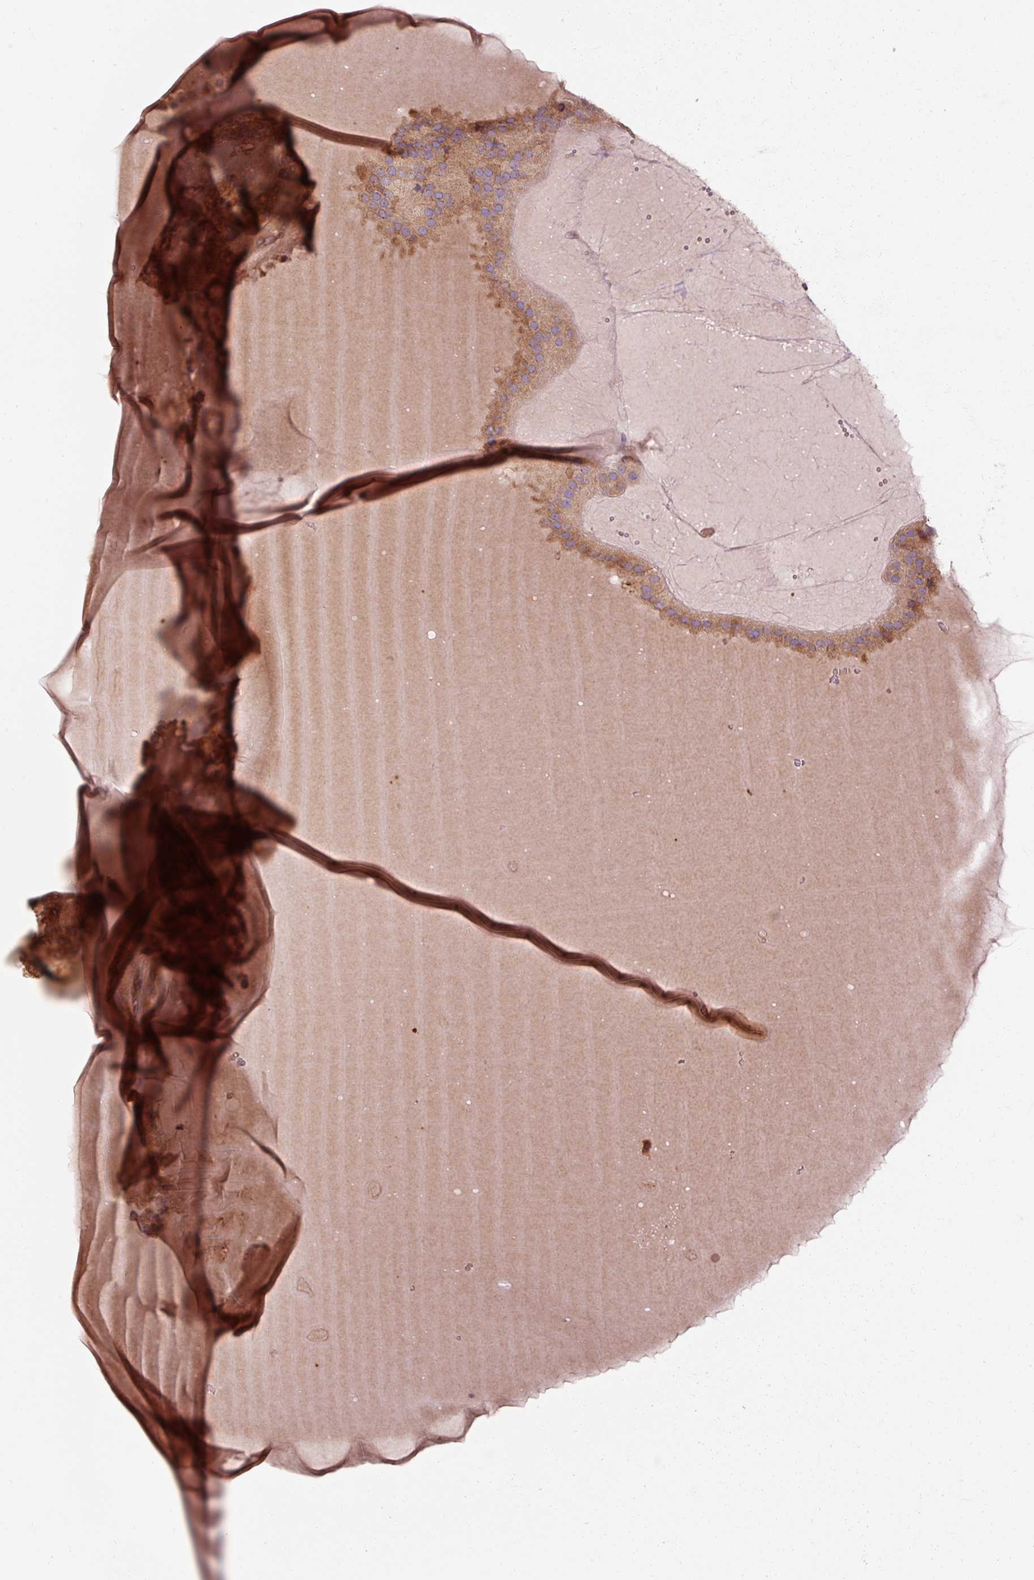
{"staining": {"intensity": "moderate", "quantity": ">75%", "location": "cytoplasmic/membranous"}, "tissue": "thyroid cancer", "cell_type": "Tumor cells", "image_type": "cancer", "snomed": [{"axis": "morphology", "description": "Follicular adenoma carcinoma, NOS"}, {"axis": "topography", "description": "Thyroid gland"}], "caption": "A brown stain labels moderate cytoplasmic/membranous staining of a protein in human follicular adenoma carcinoma (thyroid) tumor cells.", "gene": "TBC1D4", "patient": {"sex": "female", "age": 63}}